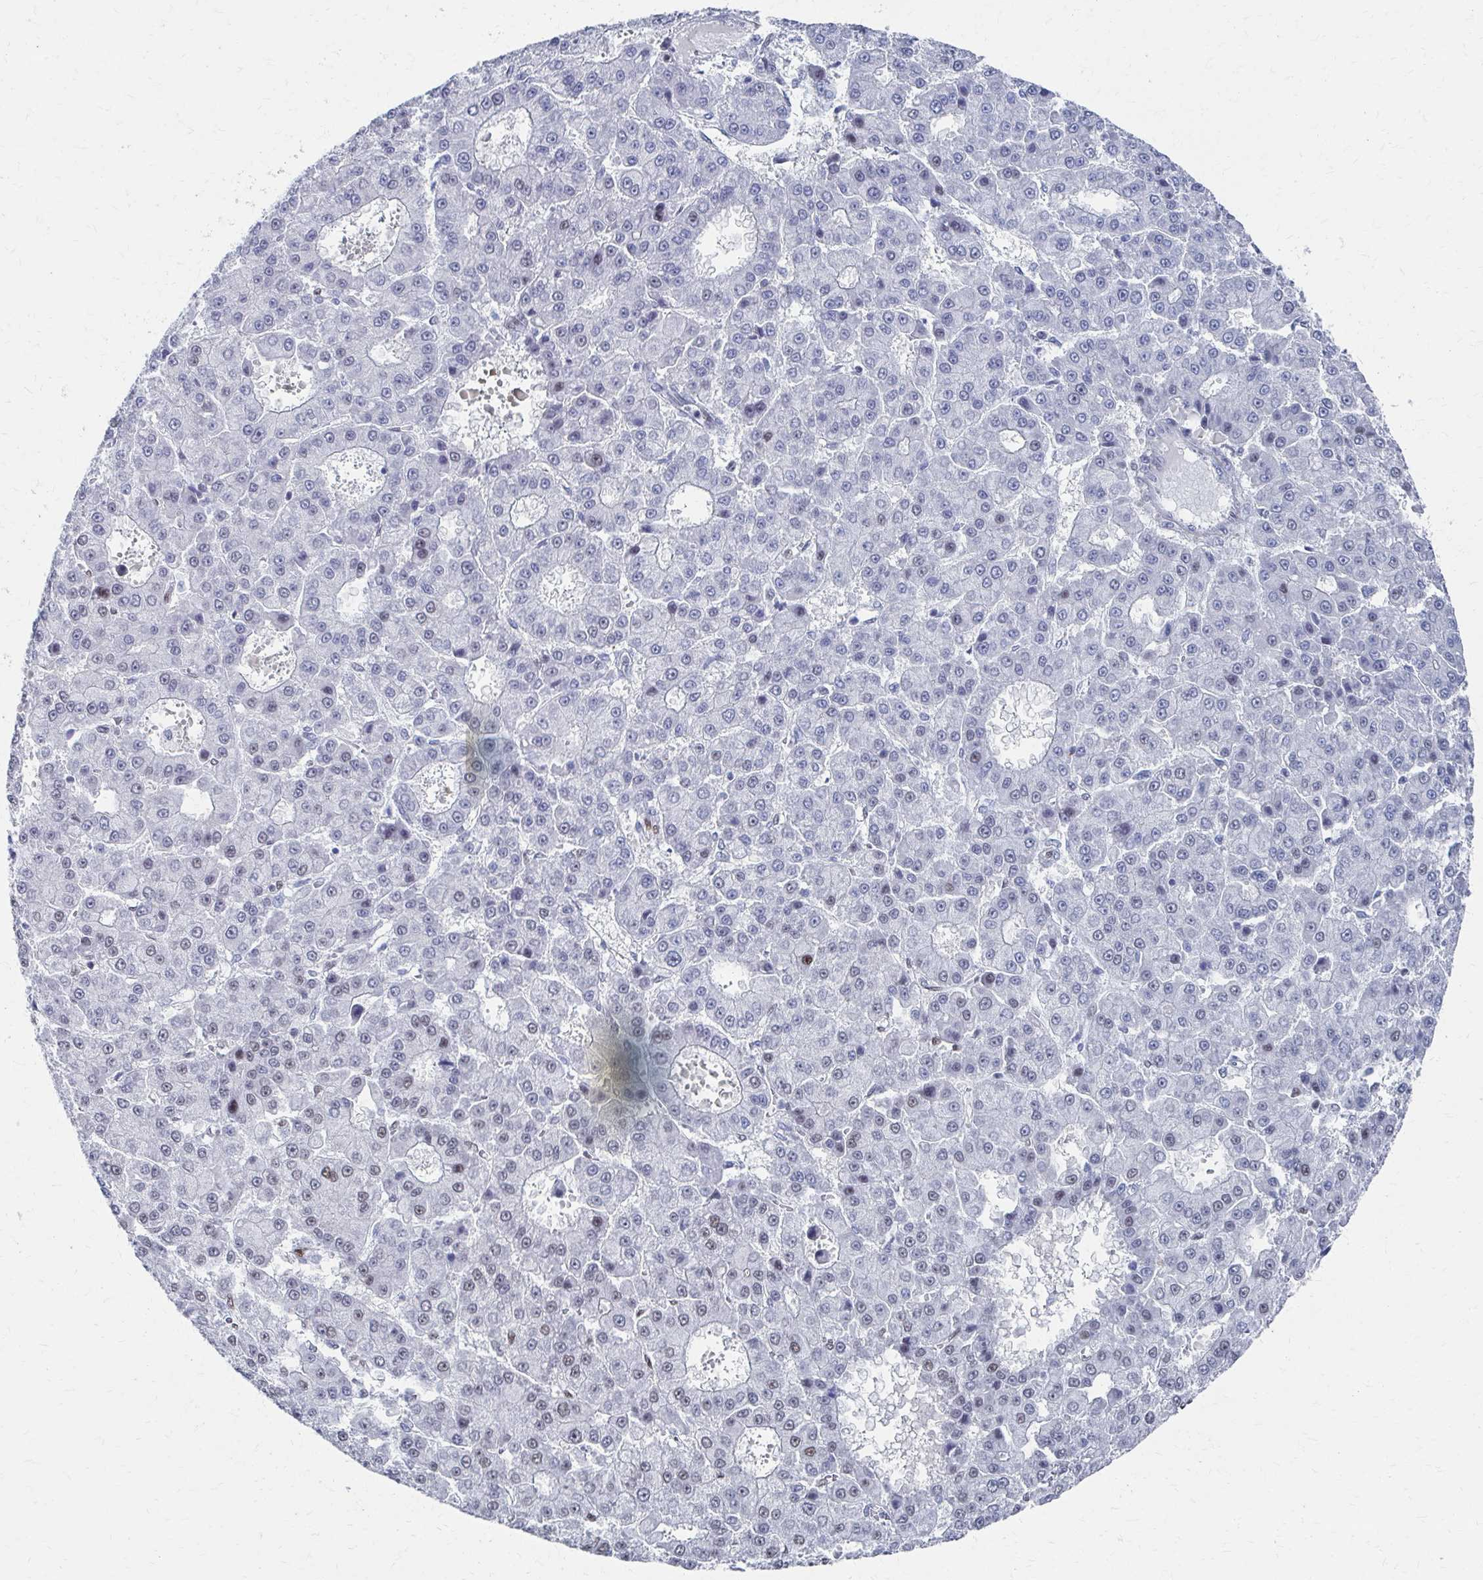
{"staining": {"intensity": "weak", "quantity": "<25%", "location": "nuclear"}, "tissue": "liver cancer", "cell_type": "Tumor cells", "image_type": "cancer", "snomed": [{"axis": "morphology", "description": "Carcinoma, Hepatocellular, NOS"}, {"axis": "topography", "description": "Liver"}], "caption": "Protein analysis of liver hepatocellular carcinoma displays no significant positivity in tumor cells.", "gene": "CDIN1", "patient": {"sex": "male", "age": 70}}